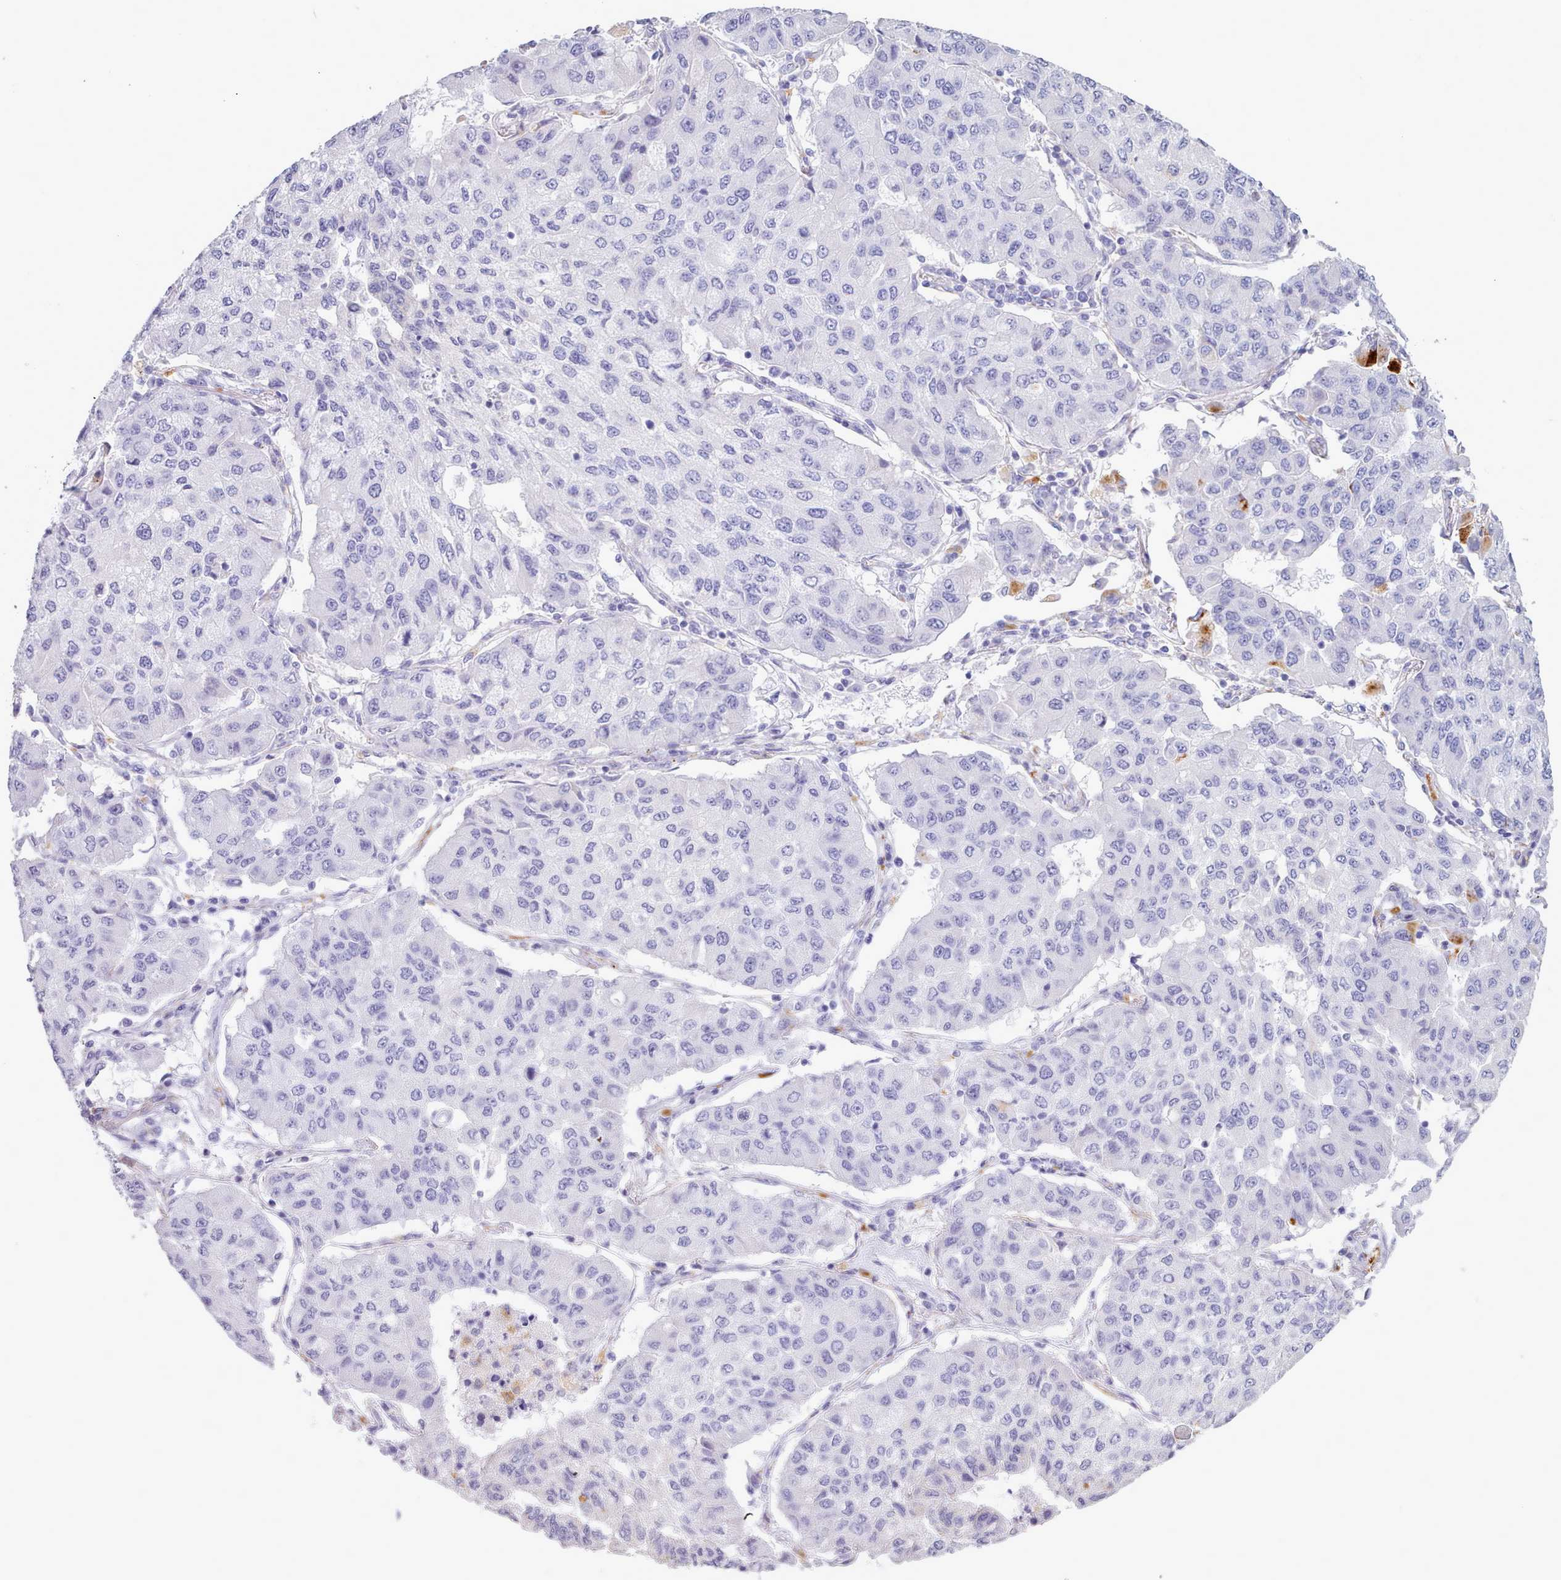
{"staining": {"intensity": "negative", "quantity": "none", "location": "none"}, "tissue": "lung cancer", "cell_type": "Tumor cells", "image_type": "cancer", "snomed": [{"axis": "morphology", "description": "Squamous cell carcinoma, NOS"}, {"axis": "topography", "description": "Lung"}], "caption": "IHC histopathology image of lung cancer (squamous cell carcinoma) stained for a protein (brown), which demonstrates no positivity in tumor cells. The staining is performed using DAB brown chromogen with nuclei counter-stained in using hematoxylin.", "gene": "GAA", "patient": {"sex": "male", "age": 74}}